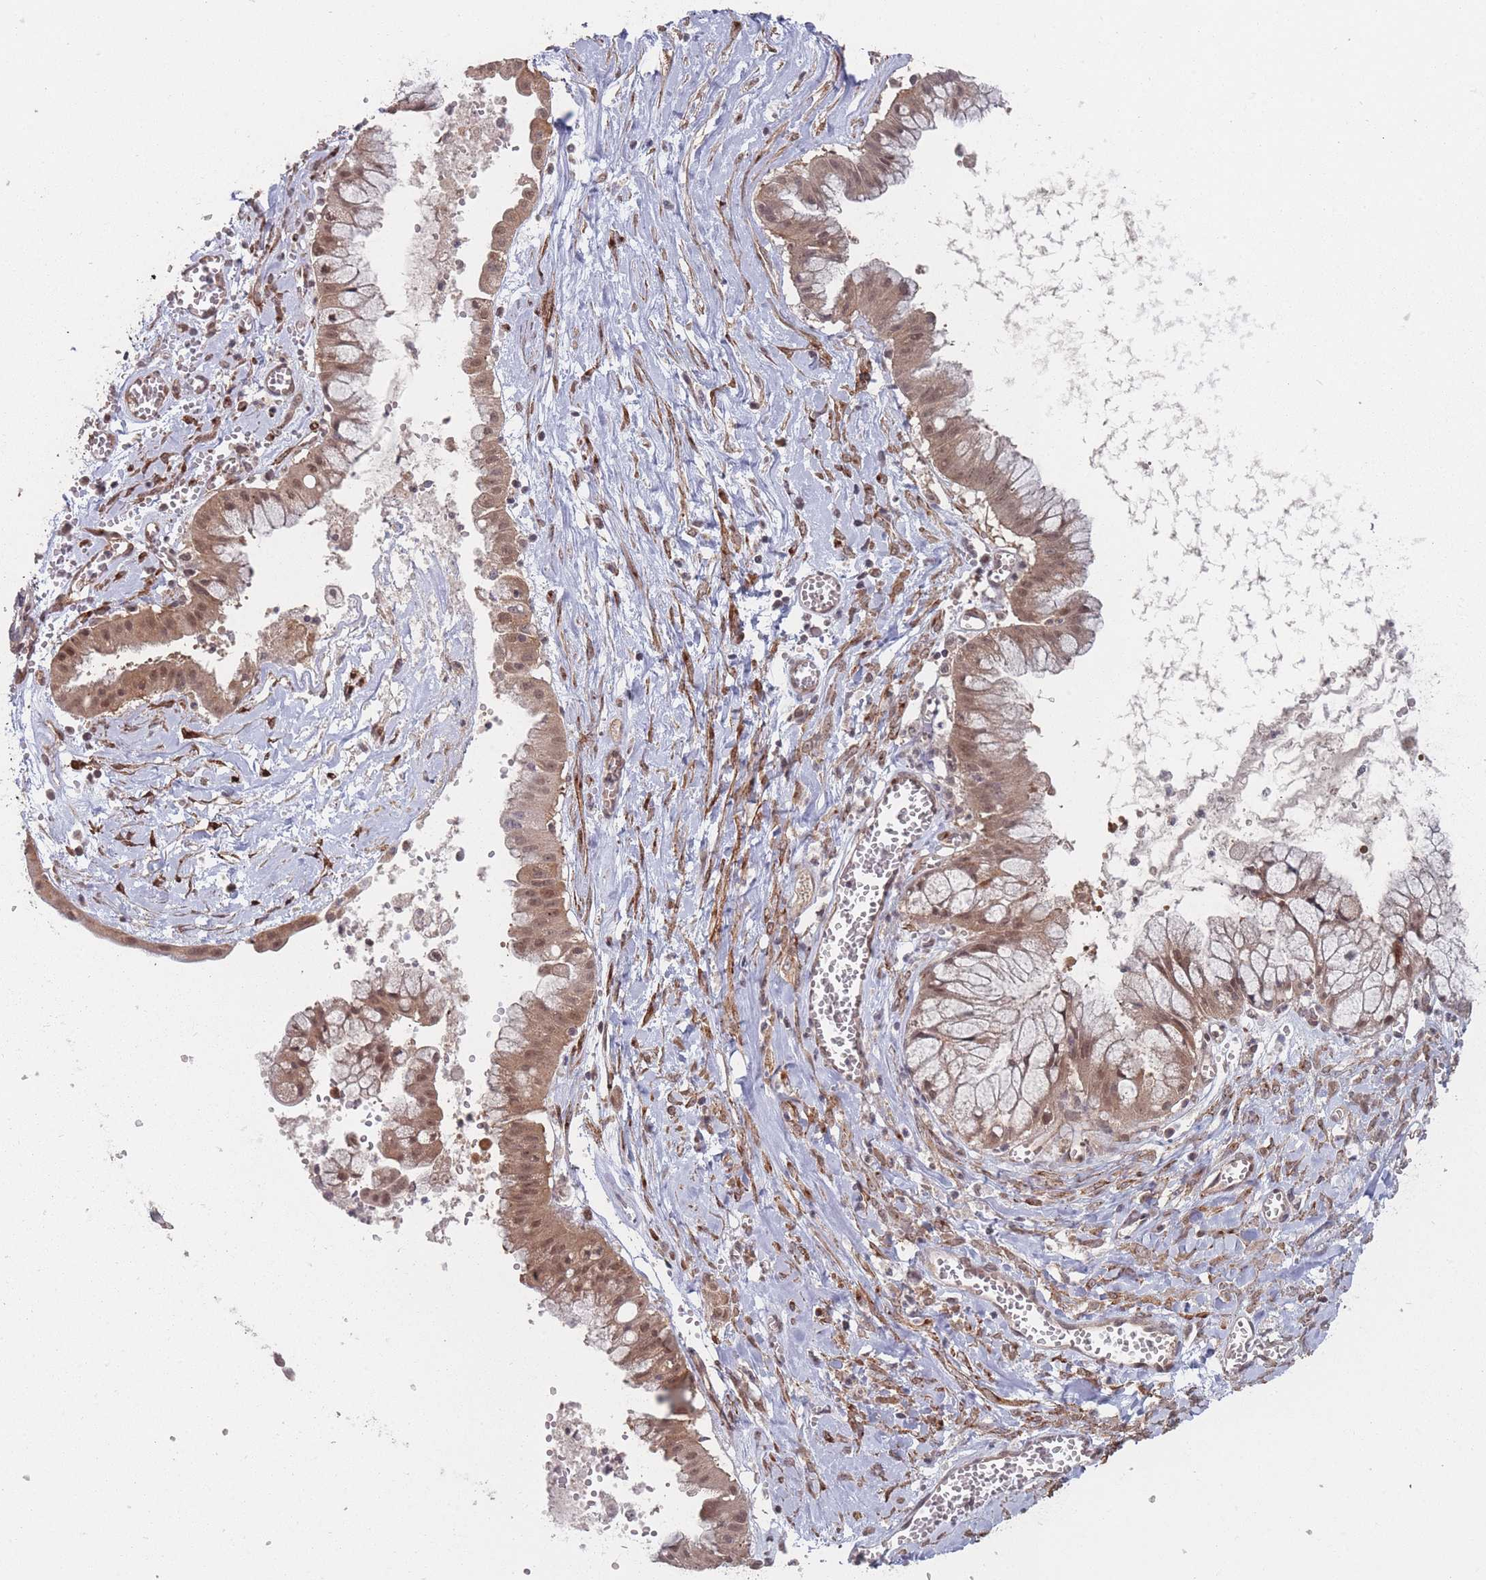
{"staining": {"intensity": "moderate", "quantity": ">75%", "location": "cytoplasmic/membranous,nuclear"}, "tissue": "ovarian cancer", "cell_type": "Tumor cells", "image_type": "cancer", "snomed": [{"axis": "morphology", "description": "Cystadenocarcinoma, mucinous, NOS"}, {"axis": "topography", "description": "Ovary"}], "caption": "An IHC image of neoplastic tissue is shown. Protein staining in brown shows moderate cytoplasmic/membranous and nuclear positivity in ovarian cancer within tumor cells.", "gene": "CNTRL", "patient": {"sex": "female", "age": 70}}